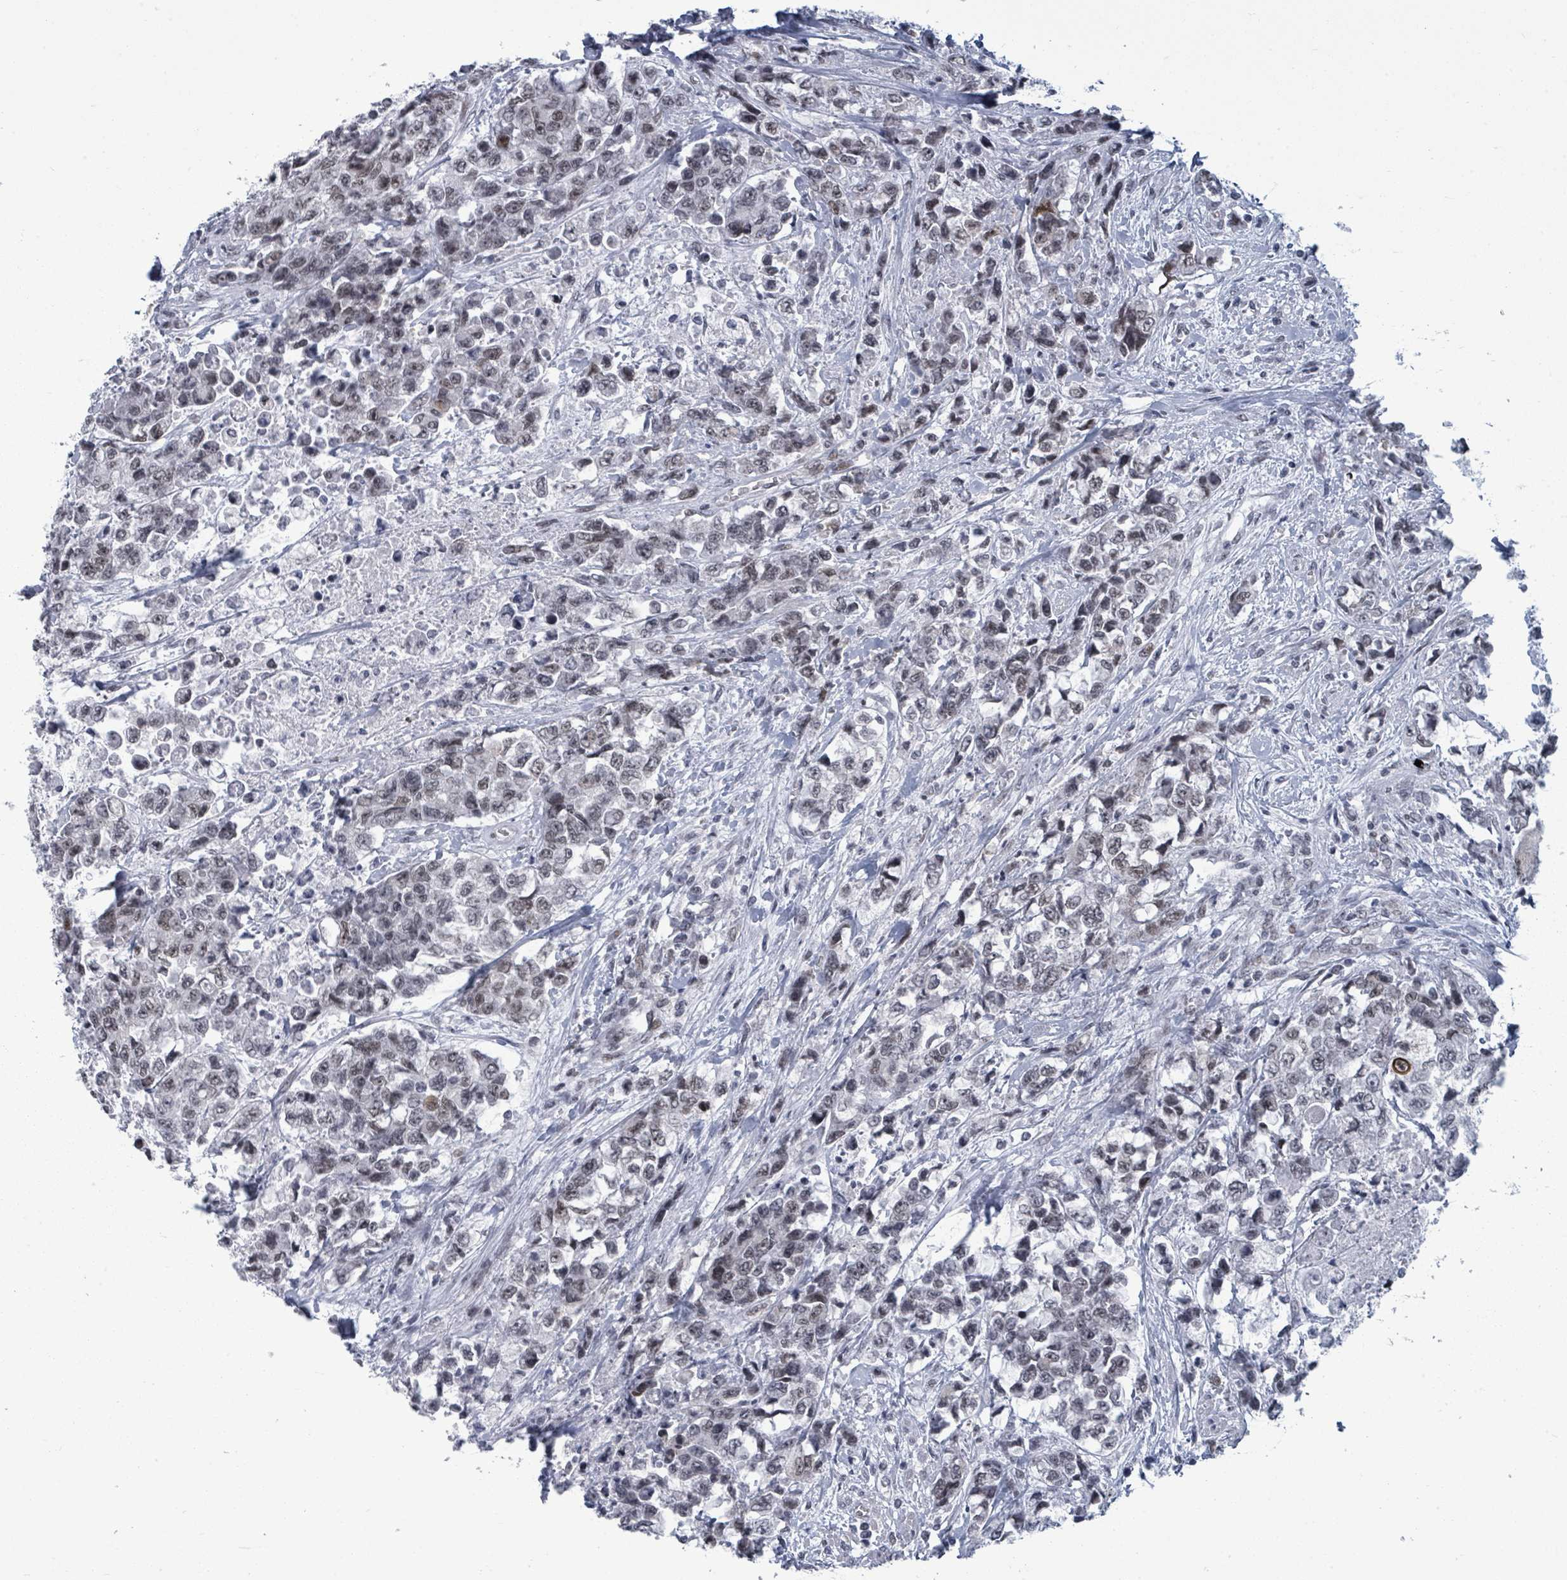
{"staining": {"intensity": "moderate", "quantity": "25%-75%", "location": "nuclear"}, "tissue": "urothelial cancer", "cell_type": "Tumor cells", "image_type": "cancer", "snomed": [{"axis": "morphology", "description": "Urothelial carcinoma, High grade"}, {"axis": "topography", "description": "Urinary bladder"}], "caption": "The immunohistochemical stain highlights moderate nuclear positivity in tumor cells of urothelial cancer tissue.", "gene": "ERCC5", "patient": {"sex": "female", "age": 78}}